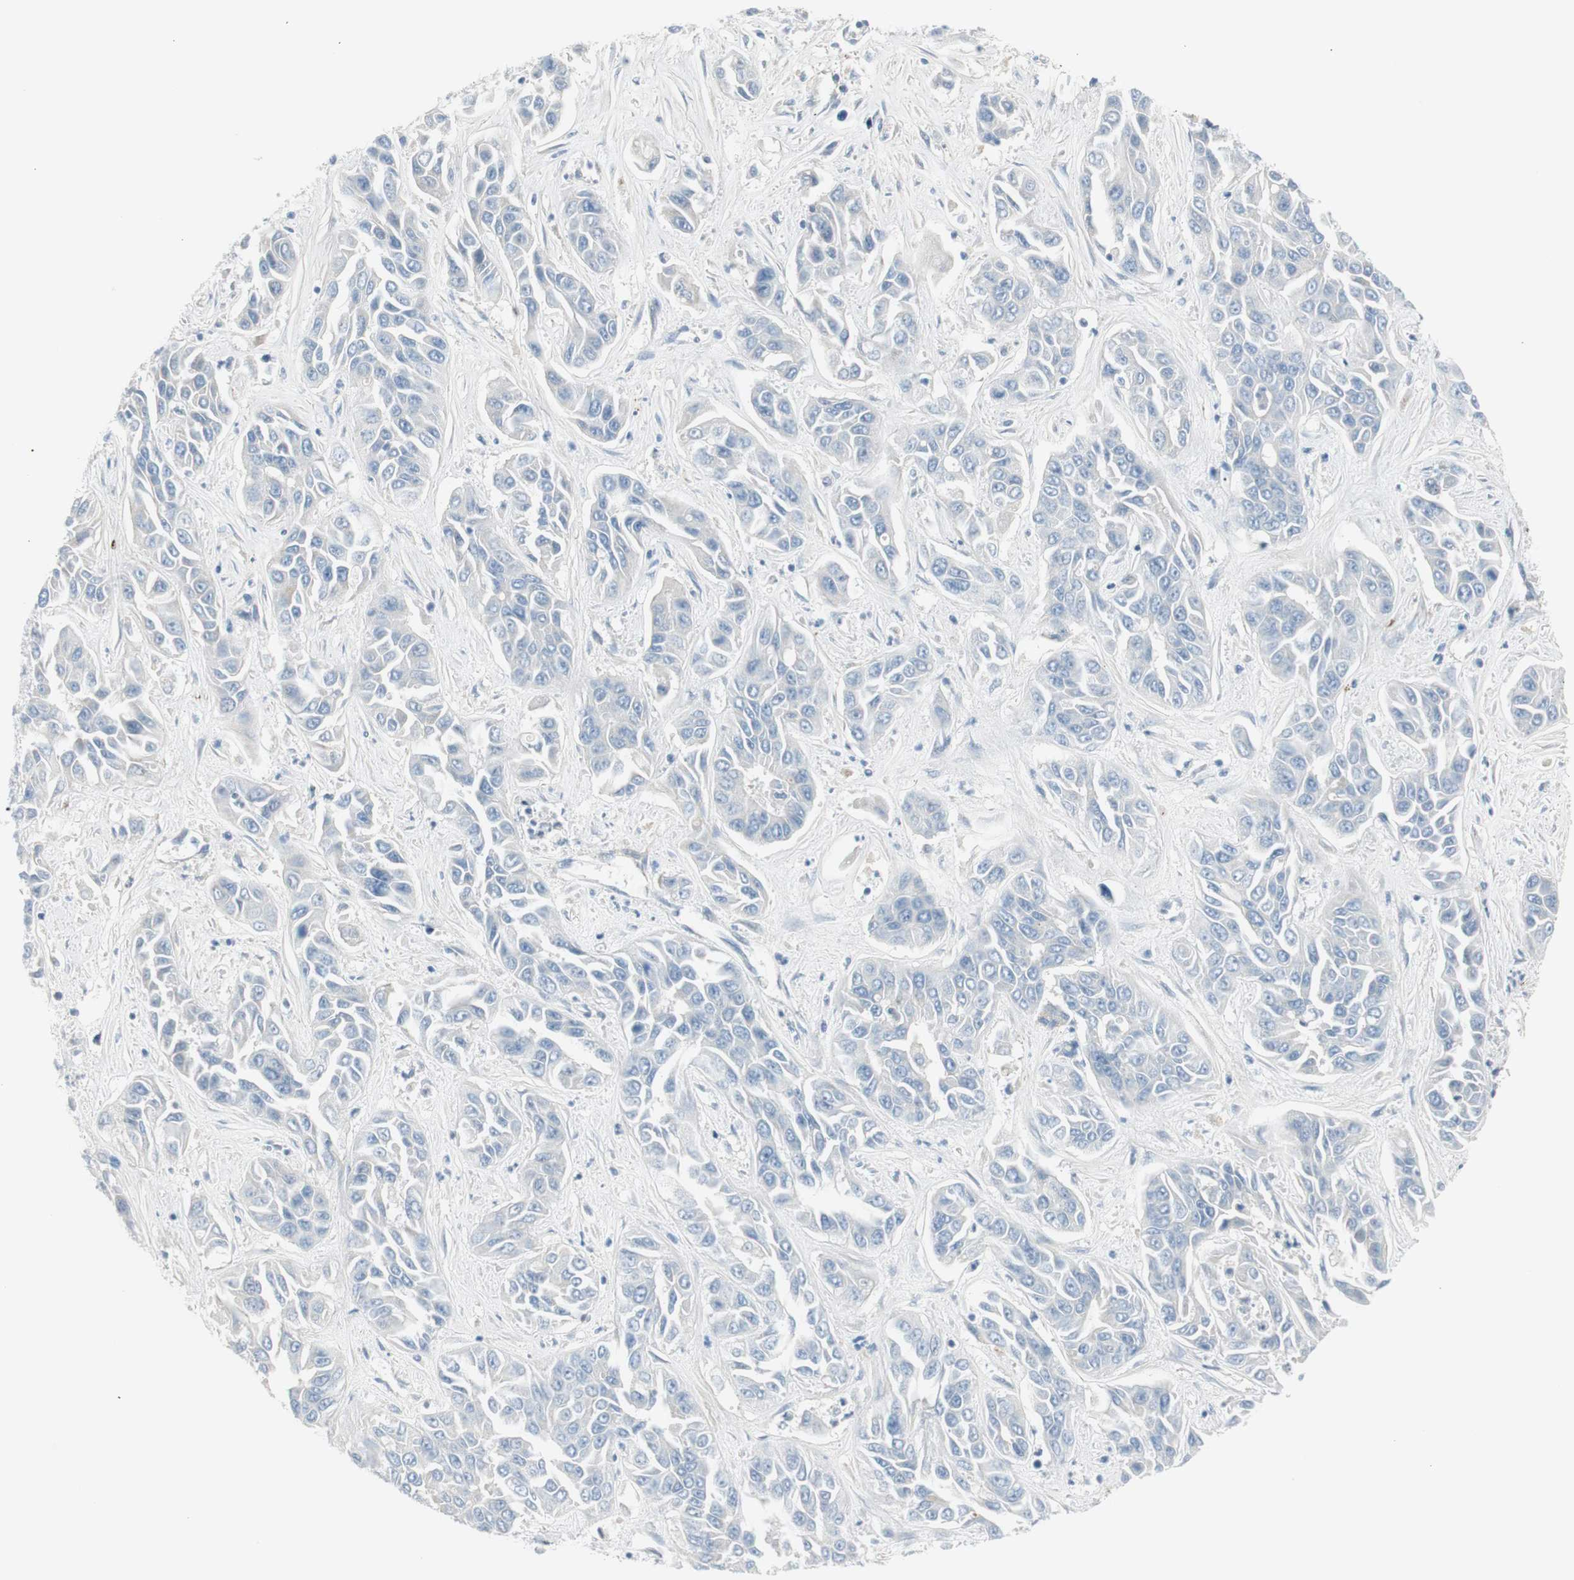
{"staining": {"intensity": "negative", "quantity": "none", "location": "none"}, "tissue": "liver cancer", "cell_type": "Tumor cells", "image_type": "cancer", "snomed": [{"axis": "morphology", "description": "Cholangiocarcinoma"}, {"axis": "topography", "description": "Liver"}], "caption": "High magnification brightfield microscopy of liver cancer (cholangiocarcinoma) stained with DAB (3,3'-diaminobenzidine) (brown) and counterstained with hematoxylin (blue): tumor cells show no significant positivity.", "gene": "CACNA2D1", "patient": {"sex": "female", "age": 52}}